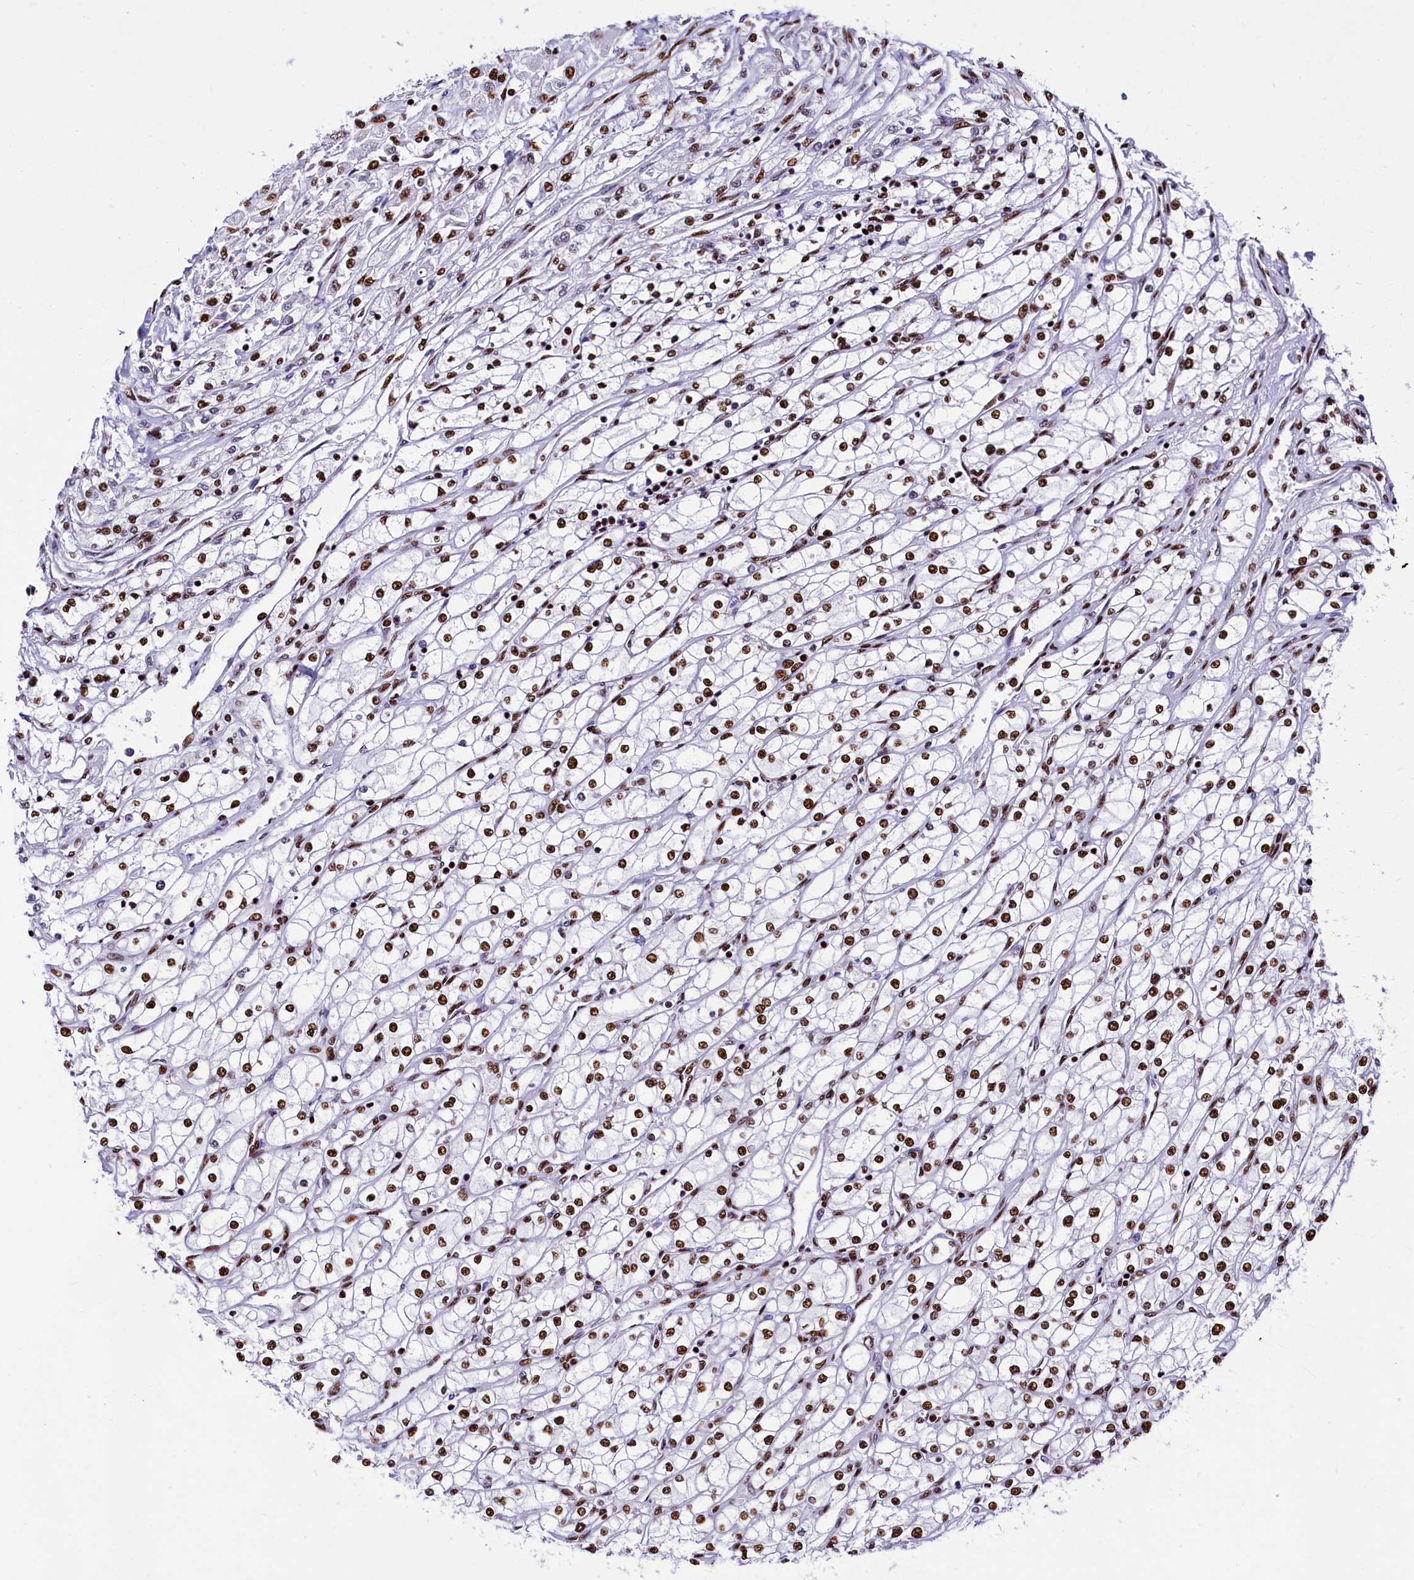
{"staining": {"intensity": "moderate", "quantity": ">75%", "location": "nuclear"}, "tissue": "renal cancer", "cell_type": "Tumor cells", "image_type": "cancer", "snomed": [{"axis": "morphology", "description": "Adenocarcinoma, NOS"}, {"axis": "topography", "description": "Kidney"}], "caption": "A histopathology image showing moderate nuclear expression in about >75% of tumor cells in renal adenocarcinoma, as visualized by brown immunohistochemical staining.", "gene": "SRRM2", "patient": {"sex": "male", "age": 80}}